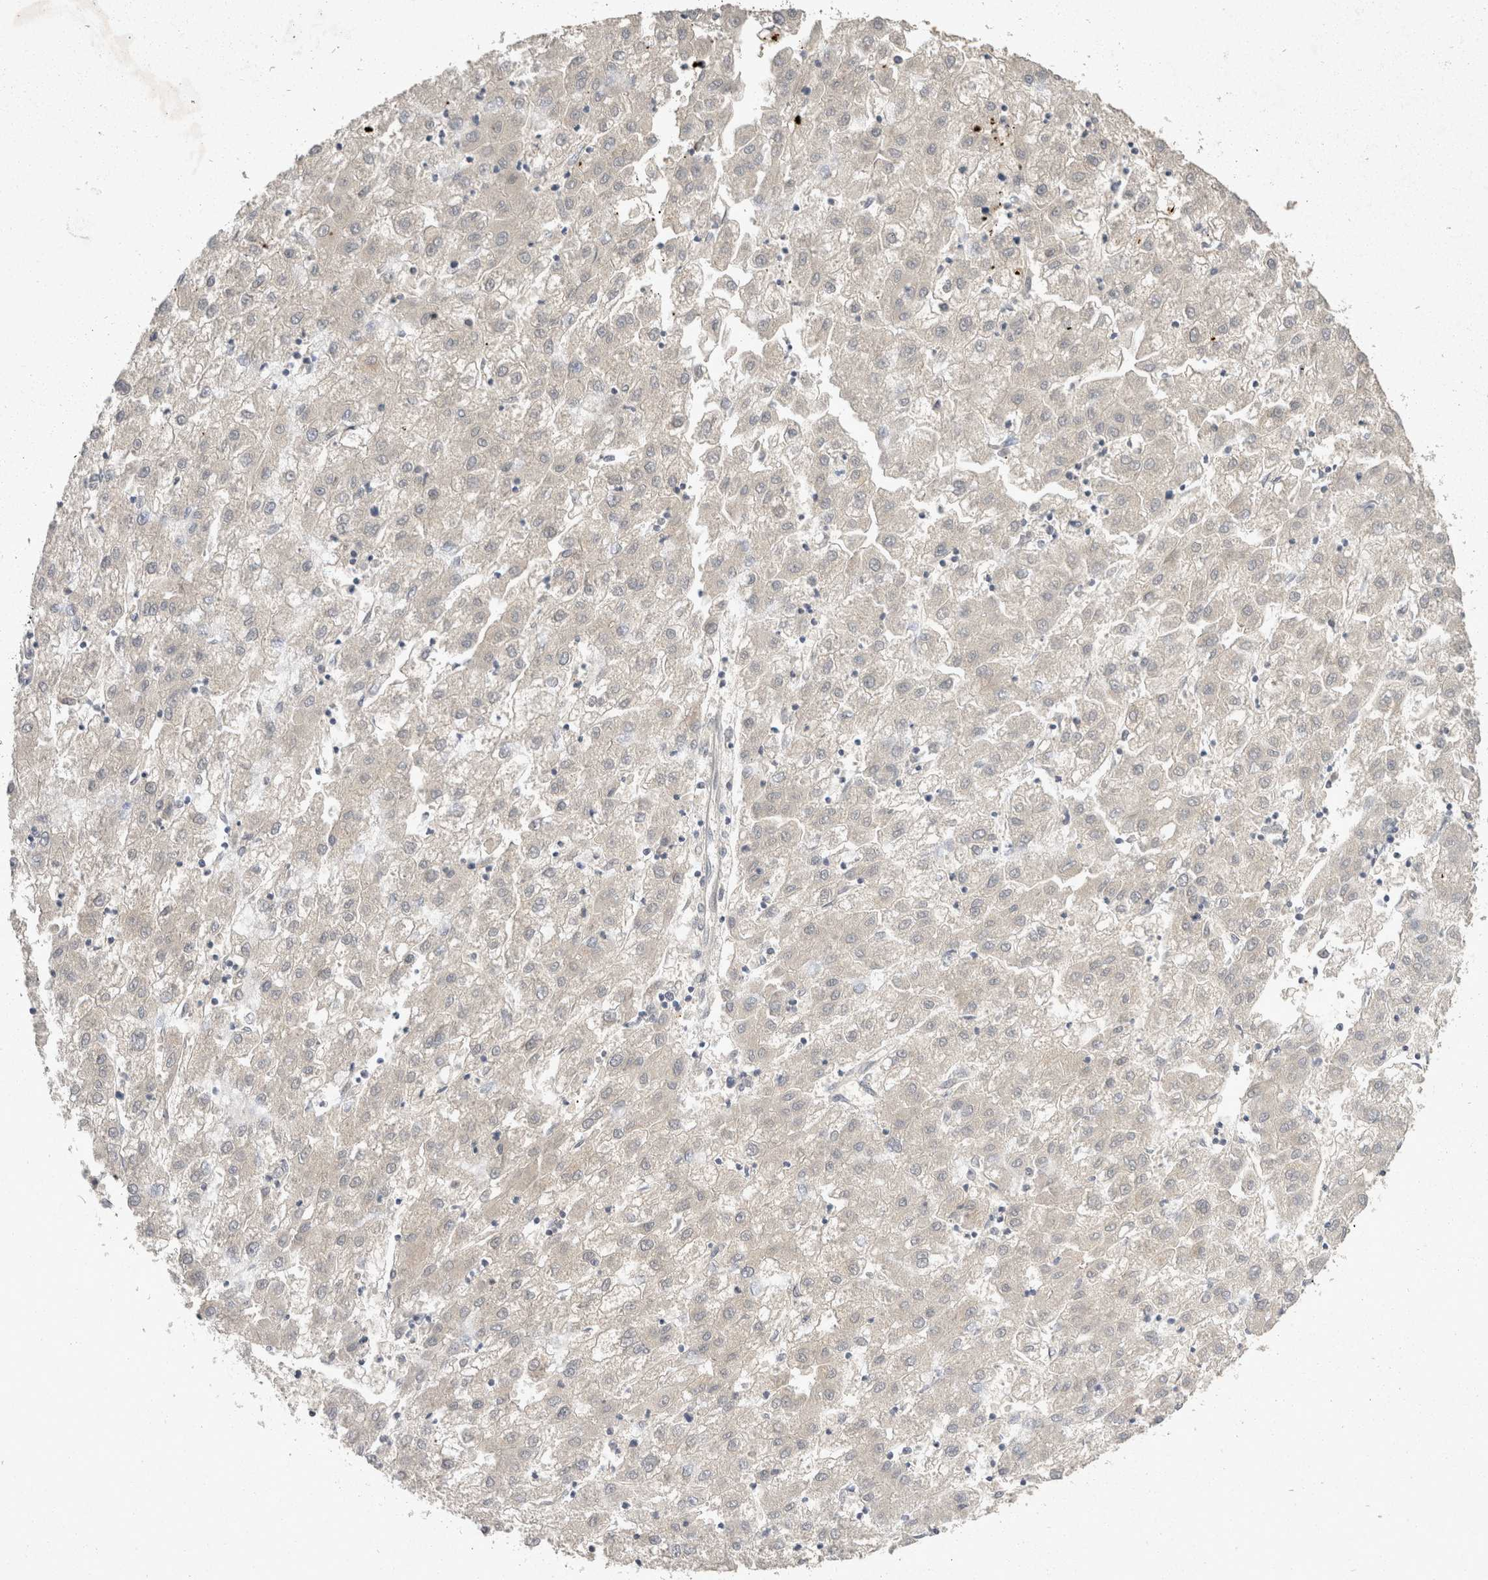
{"staining": {"intensity": "negative", "quantity": "none", "location": "none"}, "tissue": "liver cancer", "cell_type": "Tumor cells", "image_type": "cancer", "snomed": [{"axis": "morphology", "description": "Carcinoma, Hepatocellular, NOS"}, {"axis": "topography", "description": "Liver"}], "caption": "Immunohistochemistry (IHC) histopathology image of human hepatocellular carcinoma (liver) stained for a protein (brown), which exhibits no staining in tumor cells.", "gene": "TOM1L2", "patient": {"sex": "male", "age": 72}}